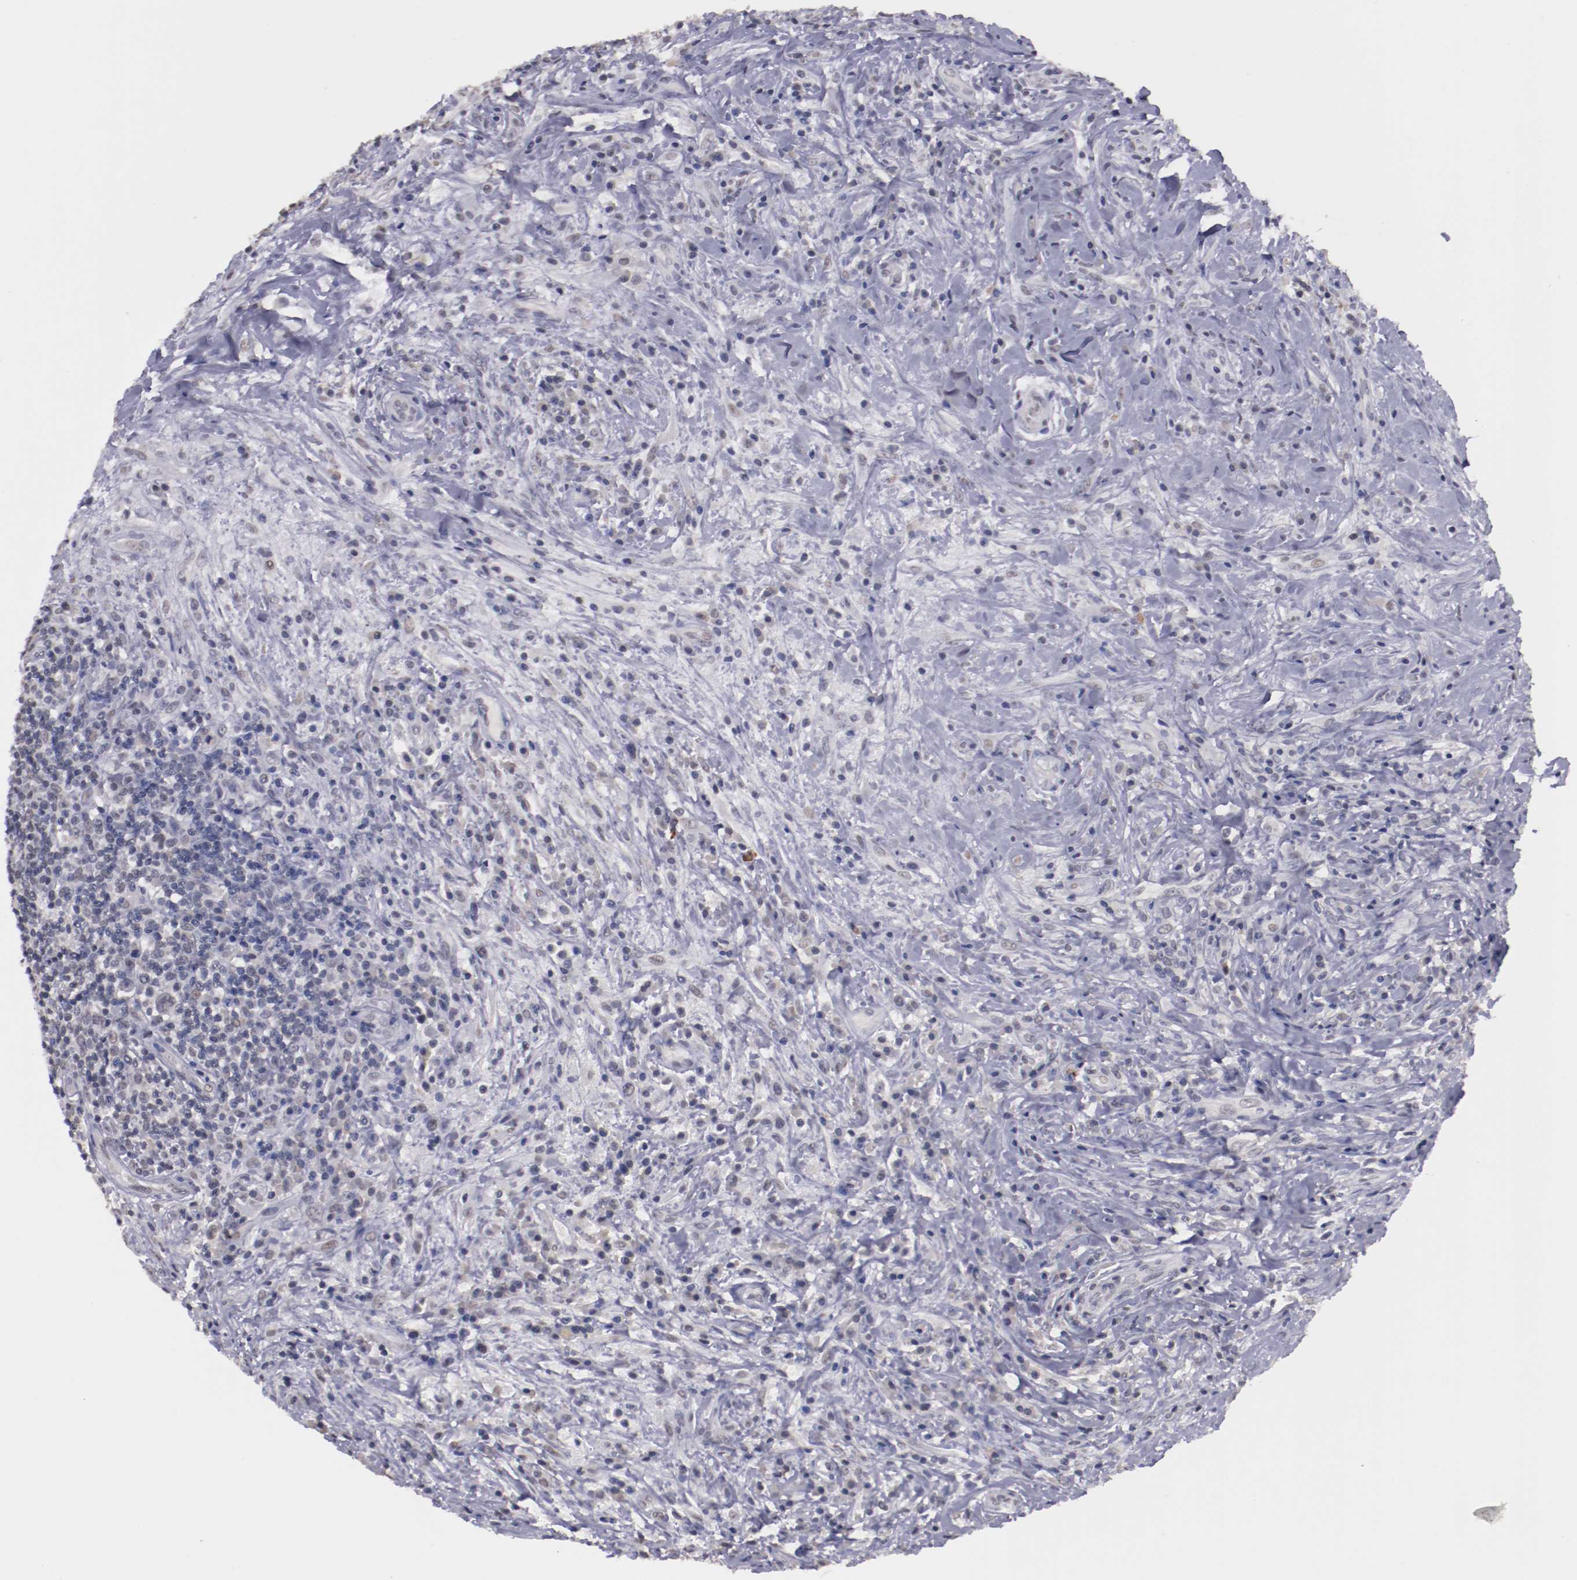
{"staining": {"intensity": "weak", "quantity": "25%-75%", "location": "nuclear"}, "tissue": "lymphoma", "cell_type": "Tumor cells", "image_type": "cancer", "snomed": [{"axis": "morphology", "description": "Hodgkin's disease, NOS"}, {"axis": "topography", "description": "Lymph node"}], "caption": "Hodgkin's disease stained with DAB (3,3'-diaminobenzidine) IHC reveals low levels of weak nuclear staining in about 25%-75% of tumor cells.", "gene": "NRXN3", "patient": {"sex": "female", "age": 25}}